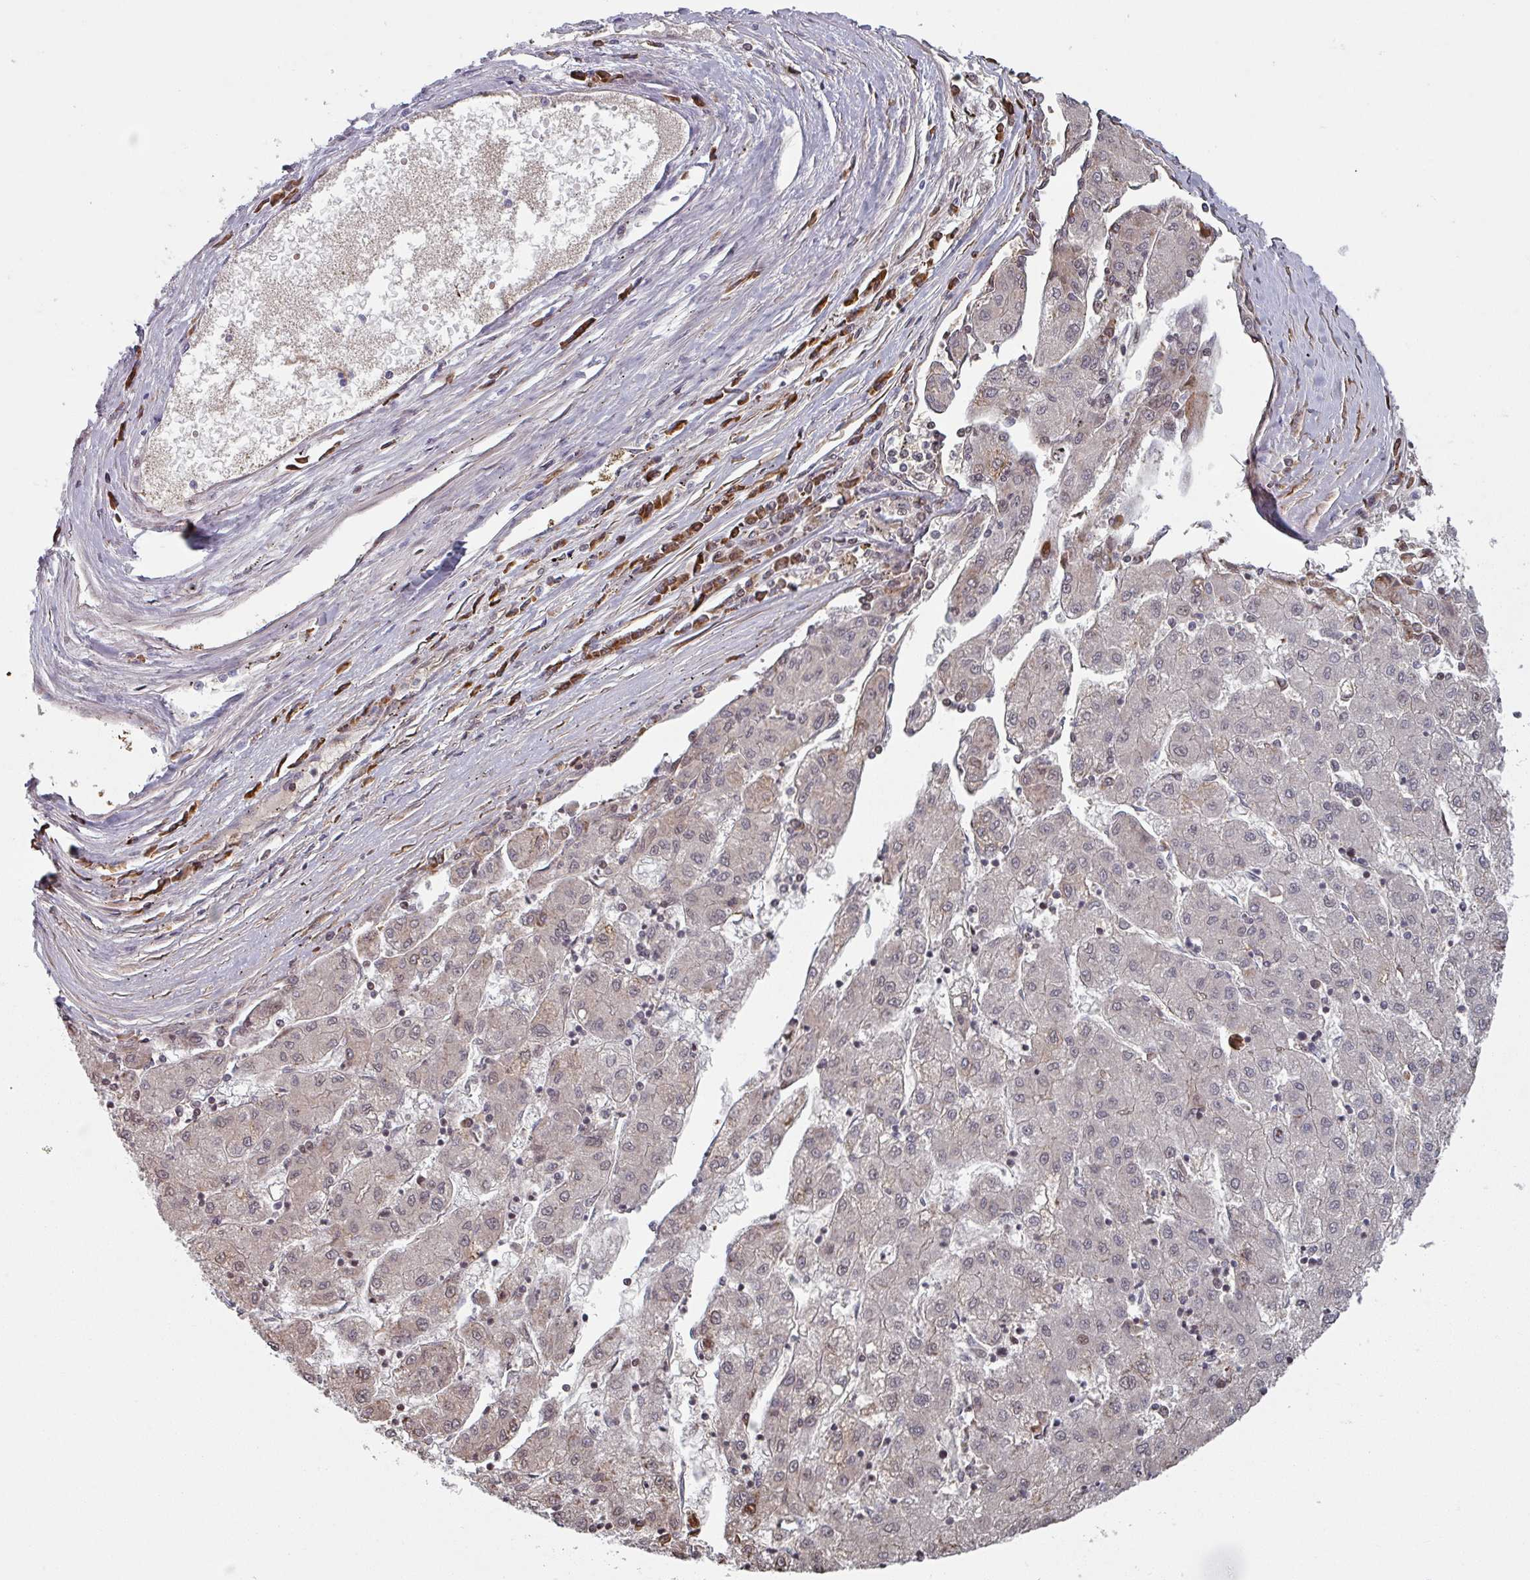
{"staining": {"intensity": "negative", "quantity": "none", "location": "none"}, "tissue": "liver cancer", "cell_type": "Tumor cells", "image_type": "cancer", "snomed": [{"axis": "morphology", "description": "Carcinoma, Hepatocellular, NOS"}, {"axis": "topography", "description": "Liver"}], "caption": "High magnification brightfield microscopy of liver hepatocellular carcinoma stained with DAB (brown) and counterstained with hematoxylin (blue): tumor cells show no significant staining. (DAB (3,3'-diaminobenzidine) immunohistochemistry, high magnification).", "gene": "SLC35G2", "patient": {"sex": "male", "age": 72}}